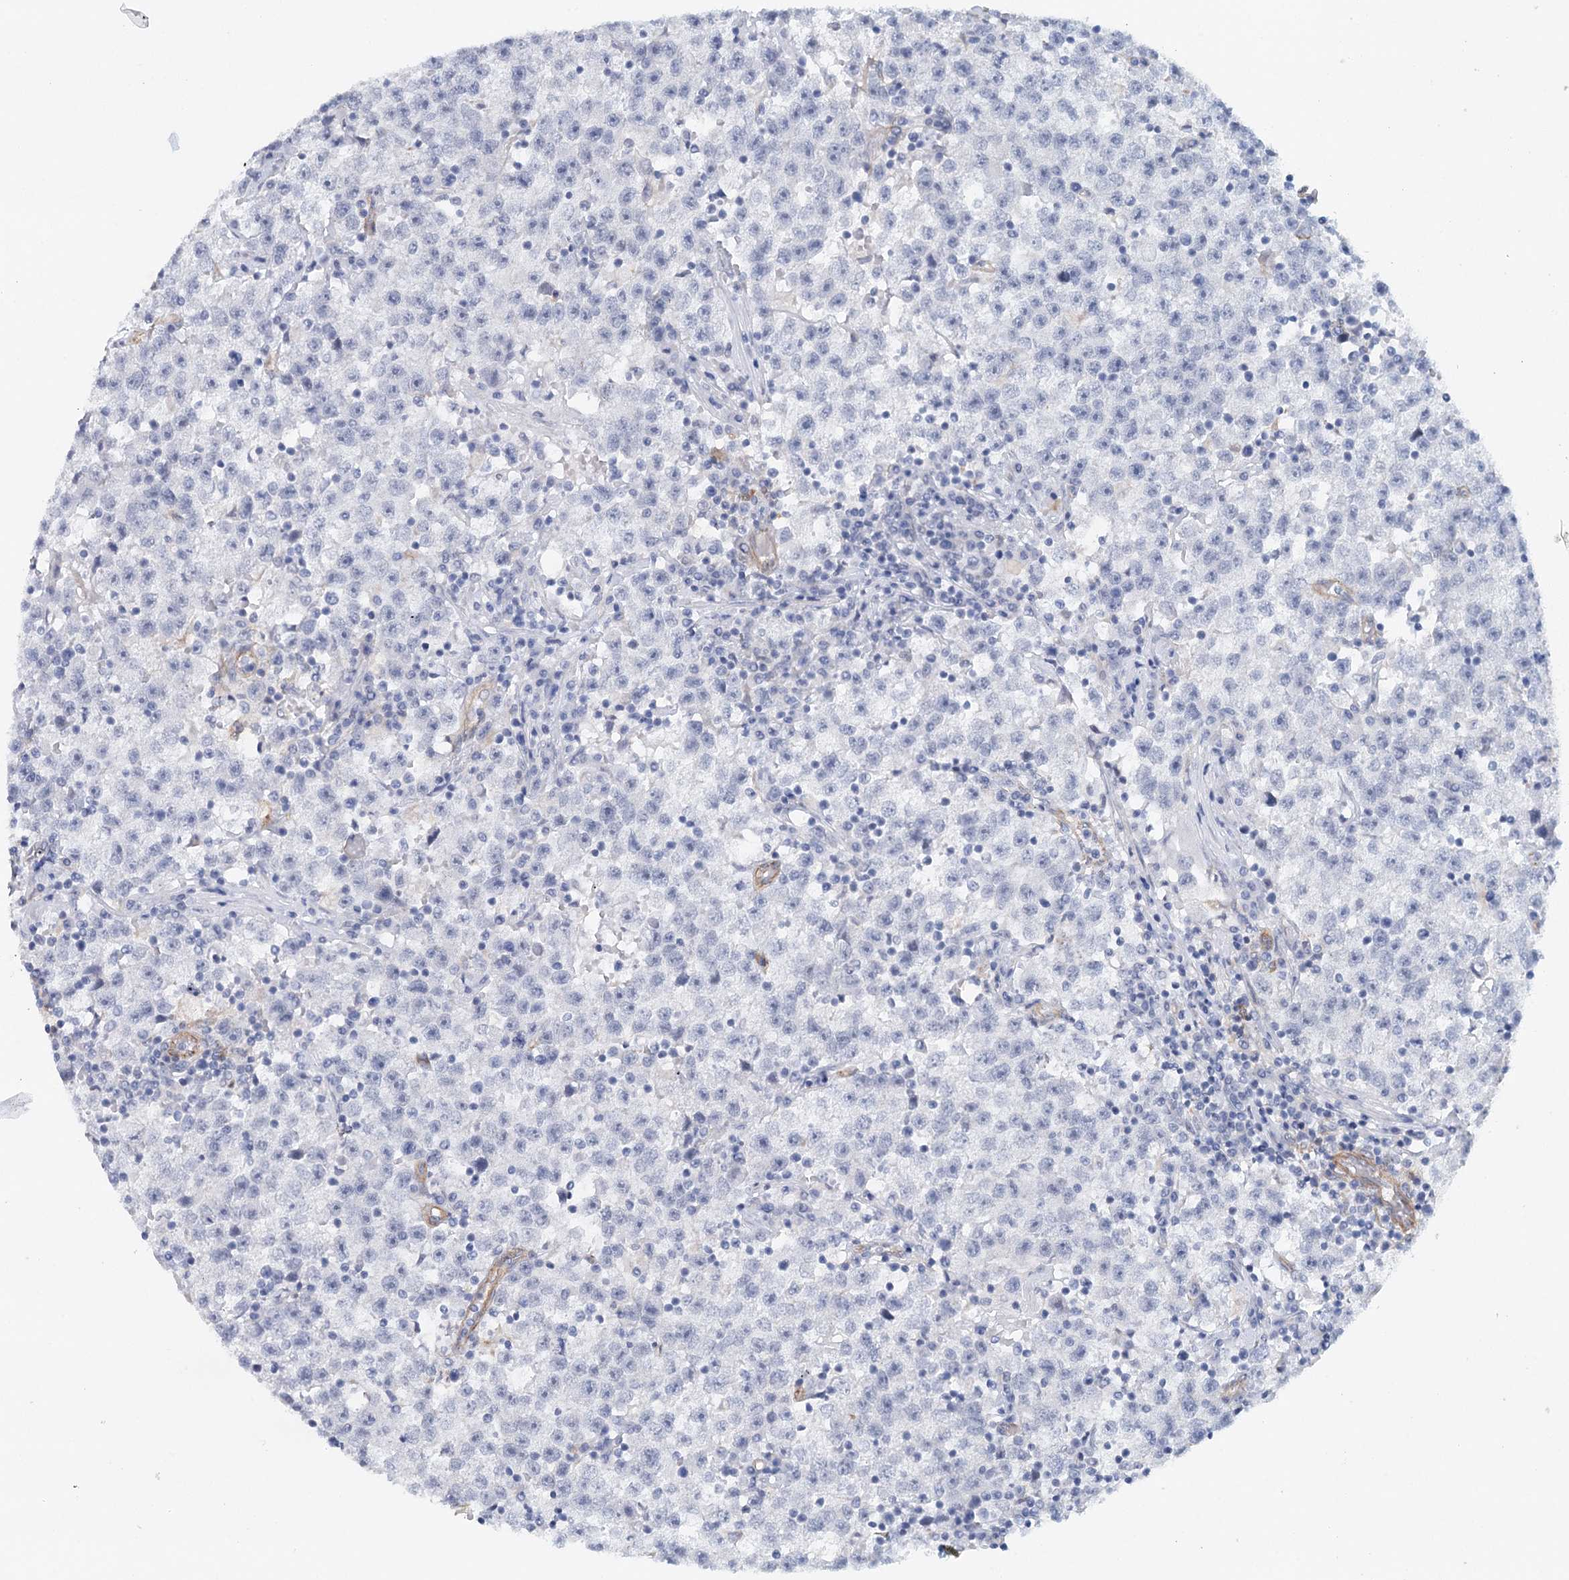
{"staining": {"intensity": "negative", "quantity": "none", "location": "none"}, "tissue": "testis cancer", "cell_type": "Tumor cells", "image_type": "cancer", "snomed": [{"axis": "morphology", "description": "Seminoma, NOS"}, {"axis": "topography", "description": "Testis"}], "caption": "IHC image of testis cancer (seminoma) stained for a protein (brown), which exhibits no staining in tumor cells.", "gene": "SYNPO", "patient": {"sex": "male", "age": 22}}